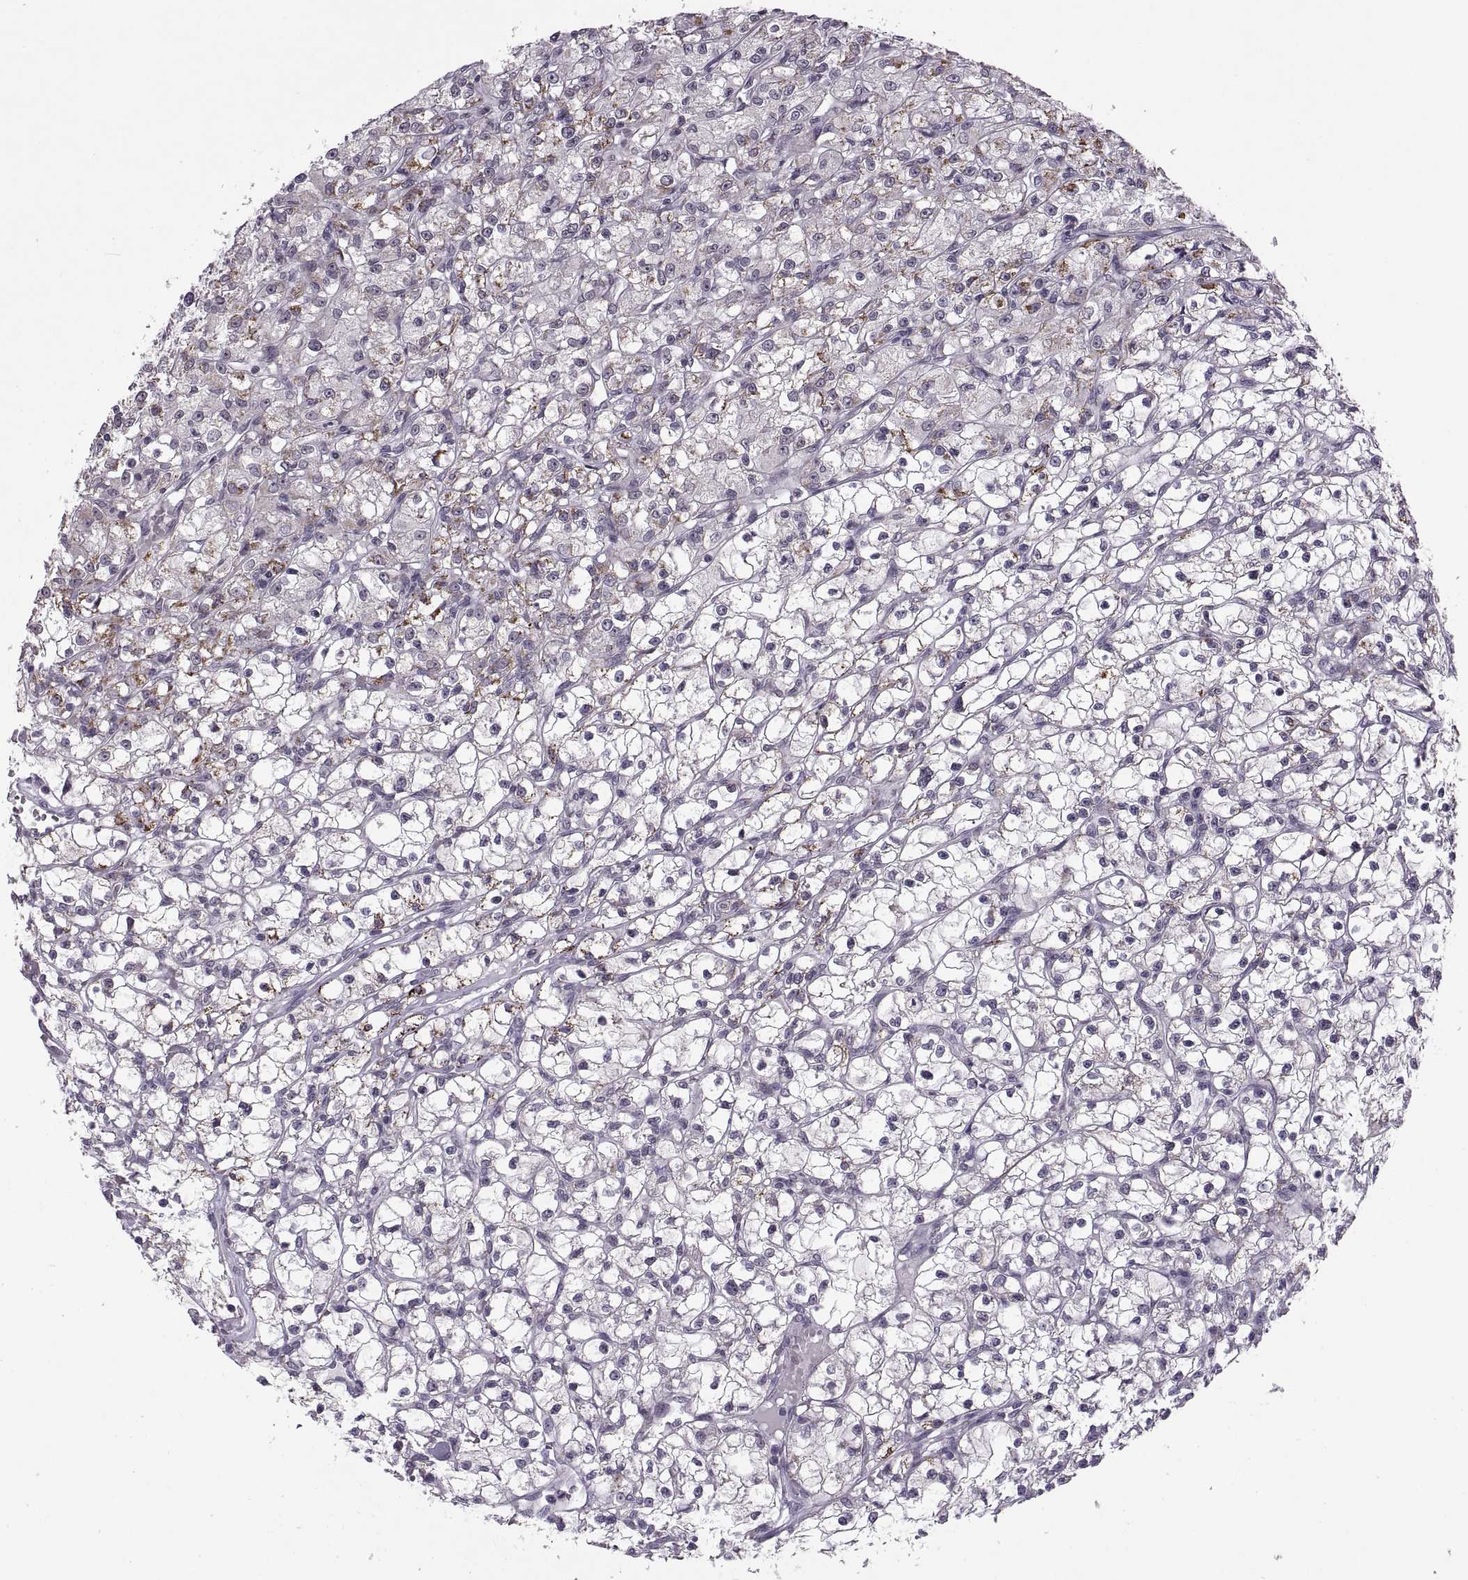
{"staining": {"intensity": "negative", "quantity": "none", "location": "none"}, "tissue": "renal cancer", "cell_type": "Tumor cells", "image_type": "cancer", "snomed": [{"axis": "morphology", "description": "Adenocarcinoma, NOS"}, {"axis": "topography", "description": "Kidney"}], "caption": "The photomicrograph reveals no significant positivity in tumor cells of renal adenocarcinoma. Brightfield microscopy of IHC stained with DAB (brown) and hematoxylin (blue), captured at high magnification.", "gene": "OTP", "patient": {"sex": "female", "age": 59}}